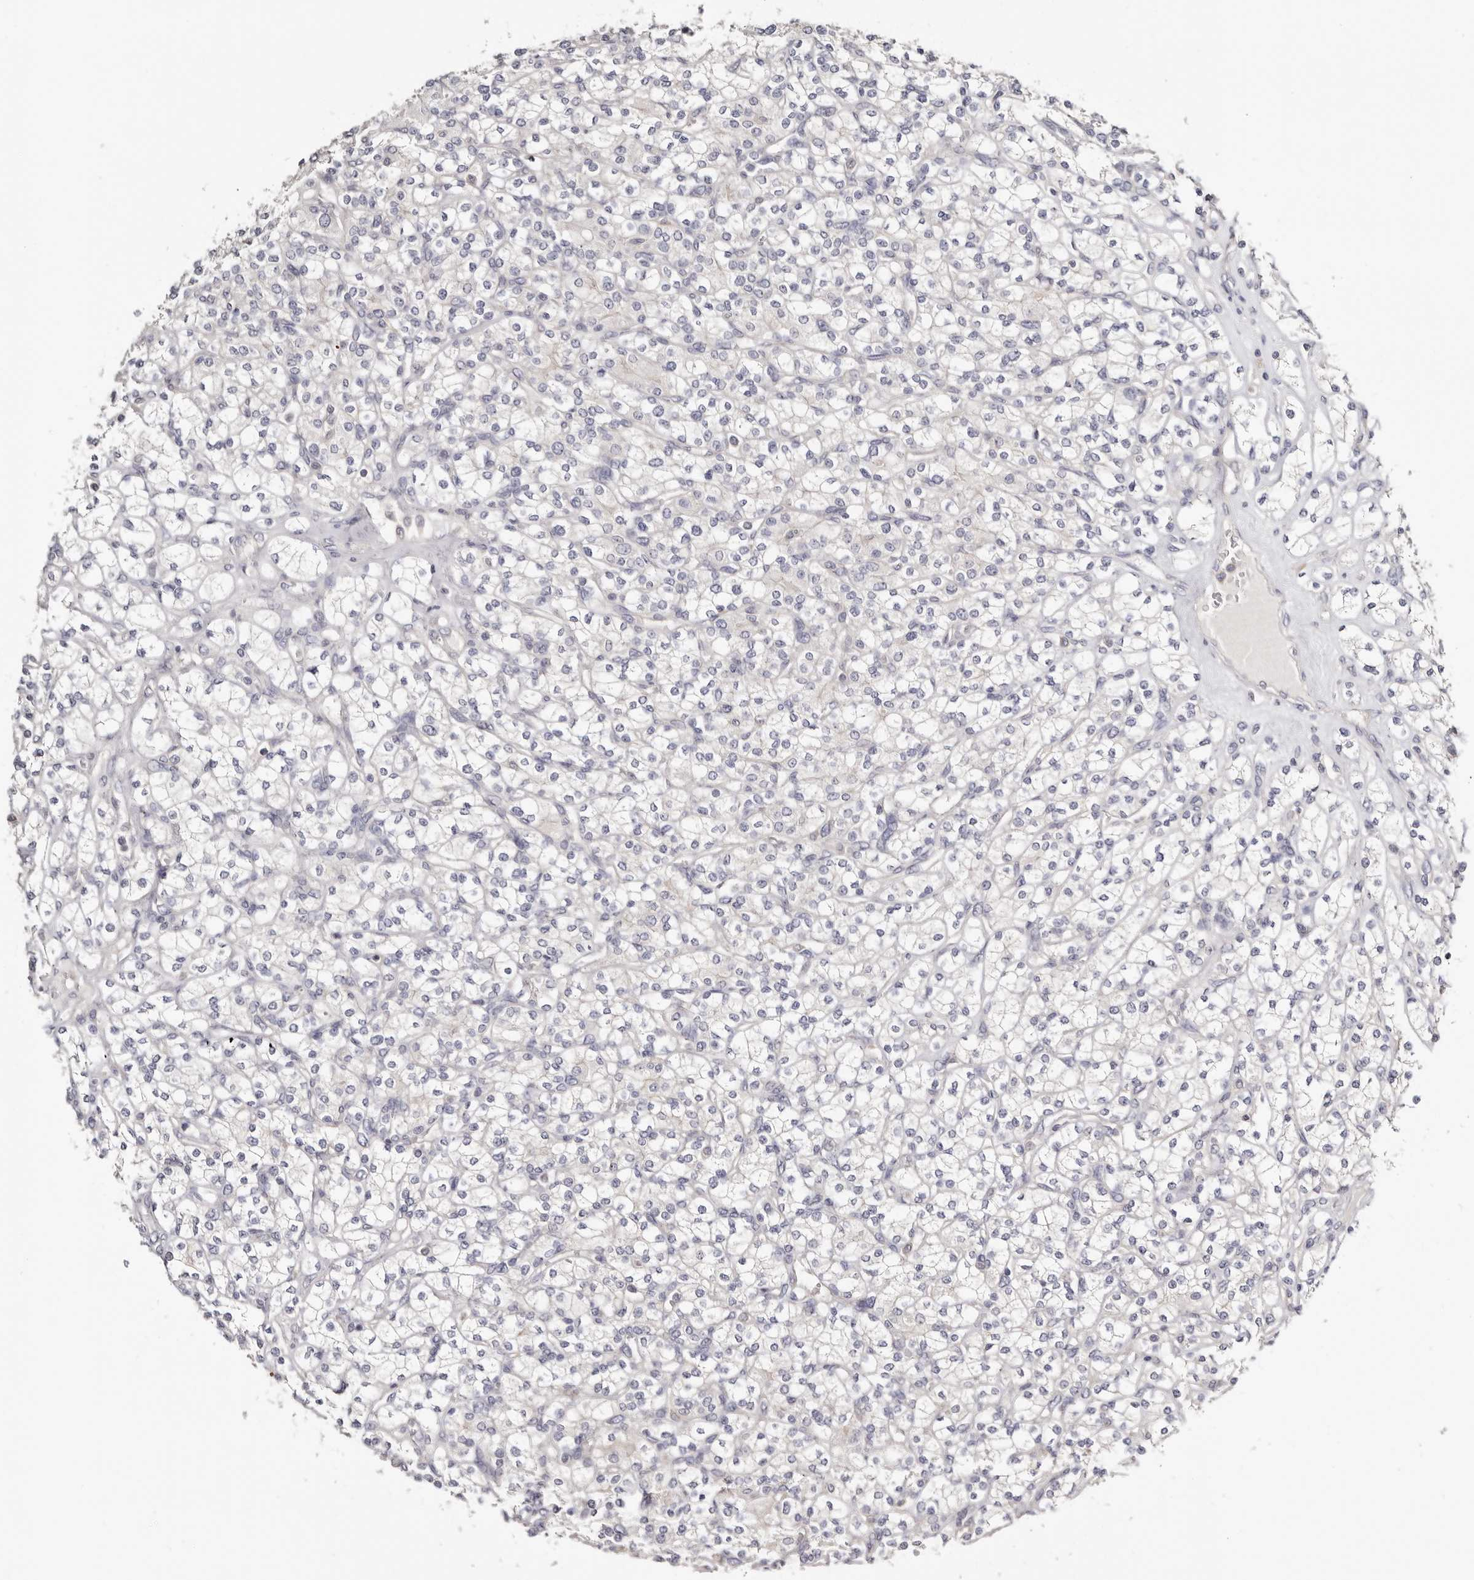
{"staining": {"intensity": "negative", "quantity": "none", "location": "none"}, "tissue": "renal cancer", "cell_type": "Tumor cells", "image_type": "cancer", "snomed": [{"axis": "morphology", "description": "Adenocarcinoma, NOS"}, {"axis": "topography", "description": "Kidney"}], "caption": "Tumor cells show no significant staining in renal cancer (adenocarcinoma). Brightfield microscopy of IHC stained with DAB (3,3'-diaminobenzidine) (brown) and hematoxylin (blue), captured at high magnification.", "gene": "S100A14", "patient": {"sex": "male", "age": 77}}